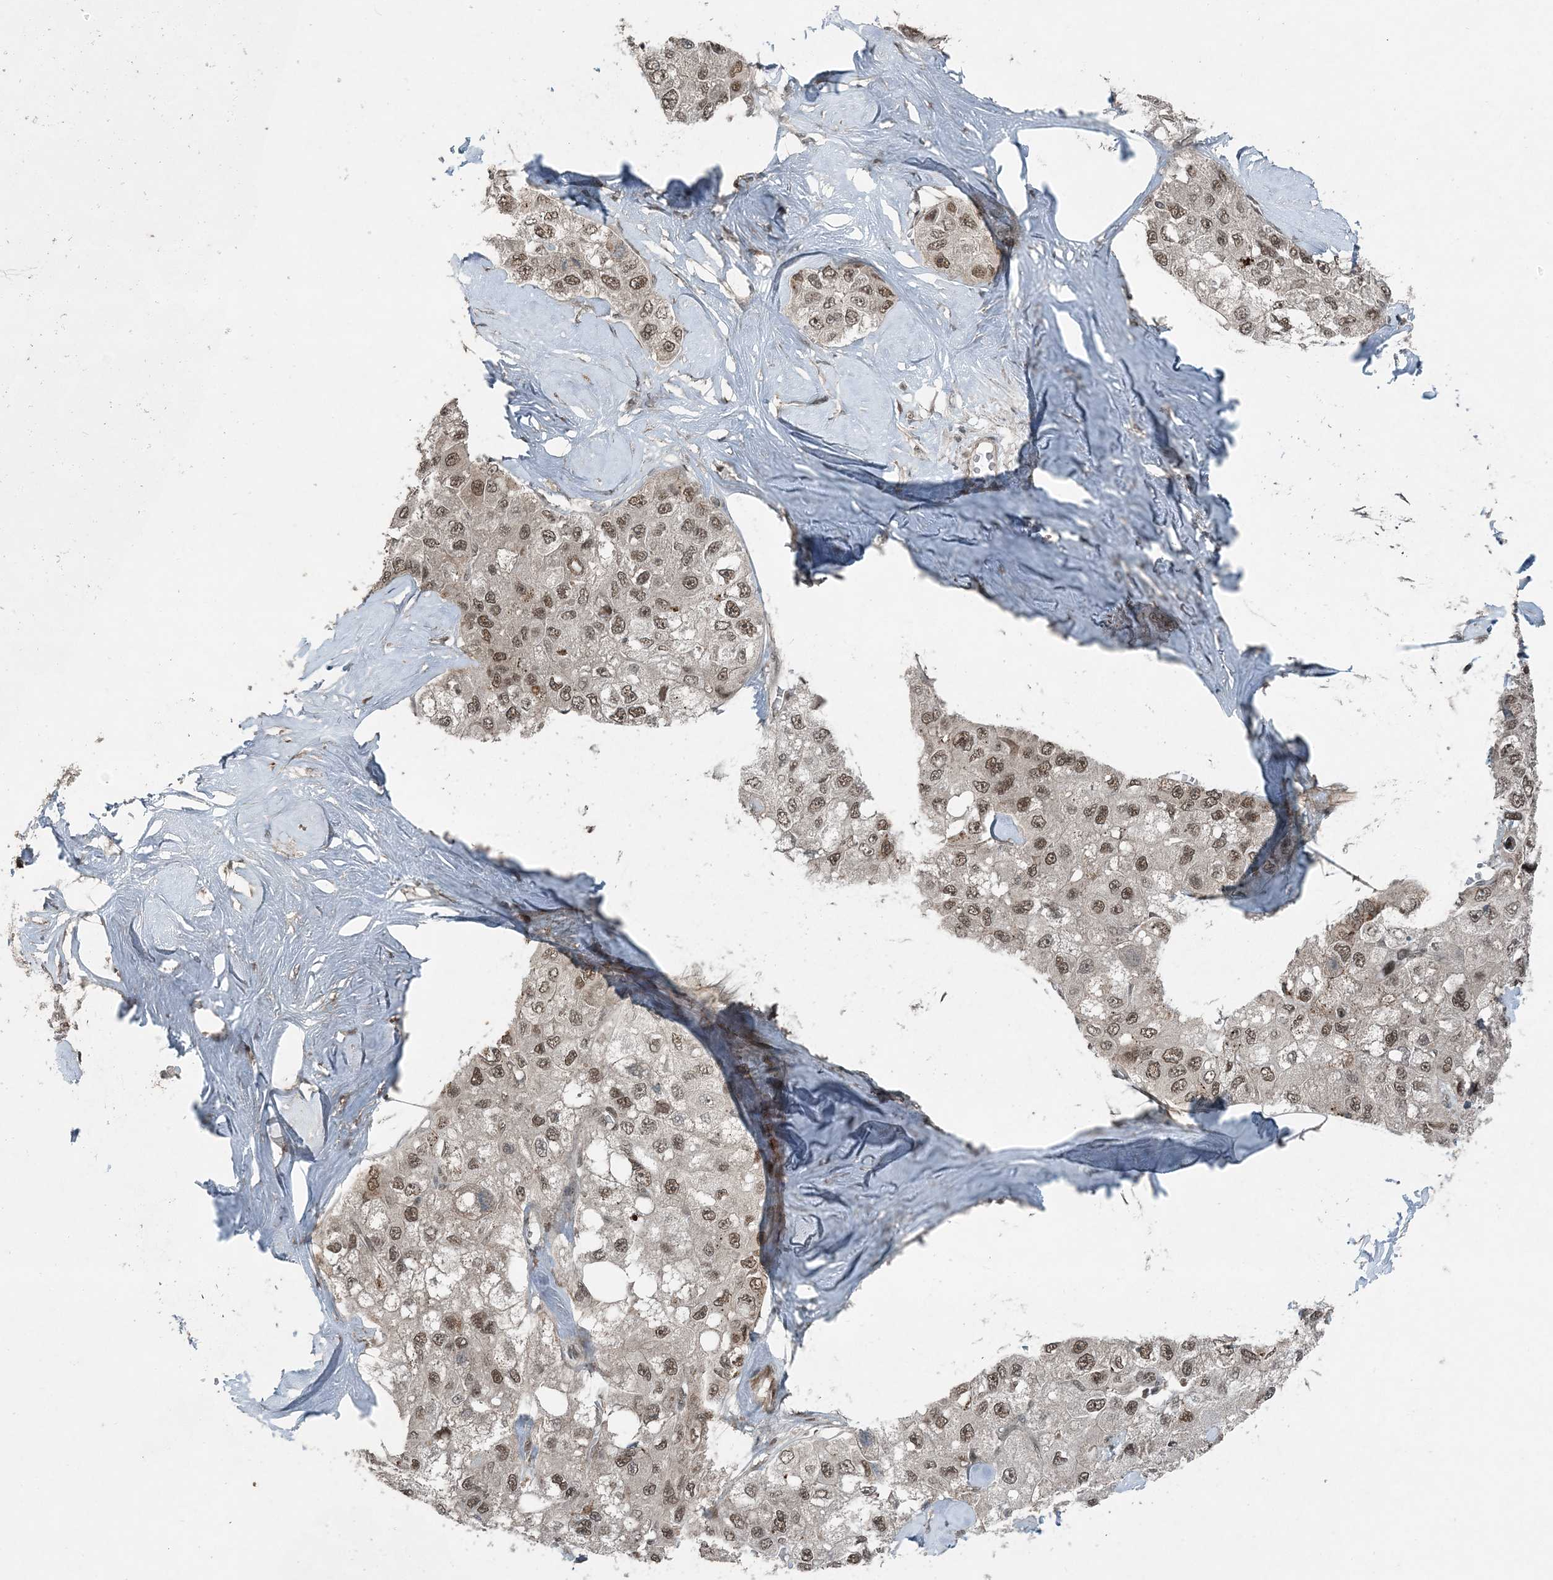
{"staining": {"intensity": "moderate", "quantity": ">75%", "location": "nuclear"}, "tissue": "liver cancer", "cell_type": "Tumor cells", "image_type": "cancer", "snomed": [{"axis": "morphology", "description": "Carcinoma, Hepatocellular, NOS"}, {"axis": "topography", "description": "Liver"}], "caption": "A medium amount of moderate nuclear expression is identified in about >75% of tumor cells in liver cancer tissue. Nuclei are stained in blue.", "gene": "COPS7B", "patient": {"sex": "male", "age": 80}}